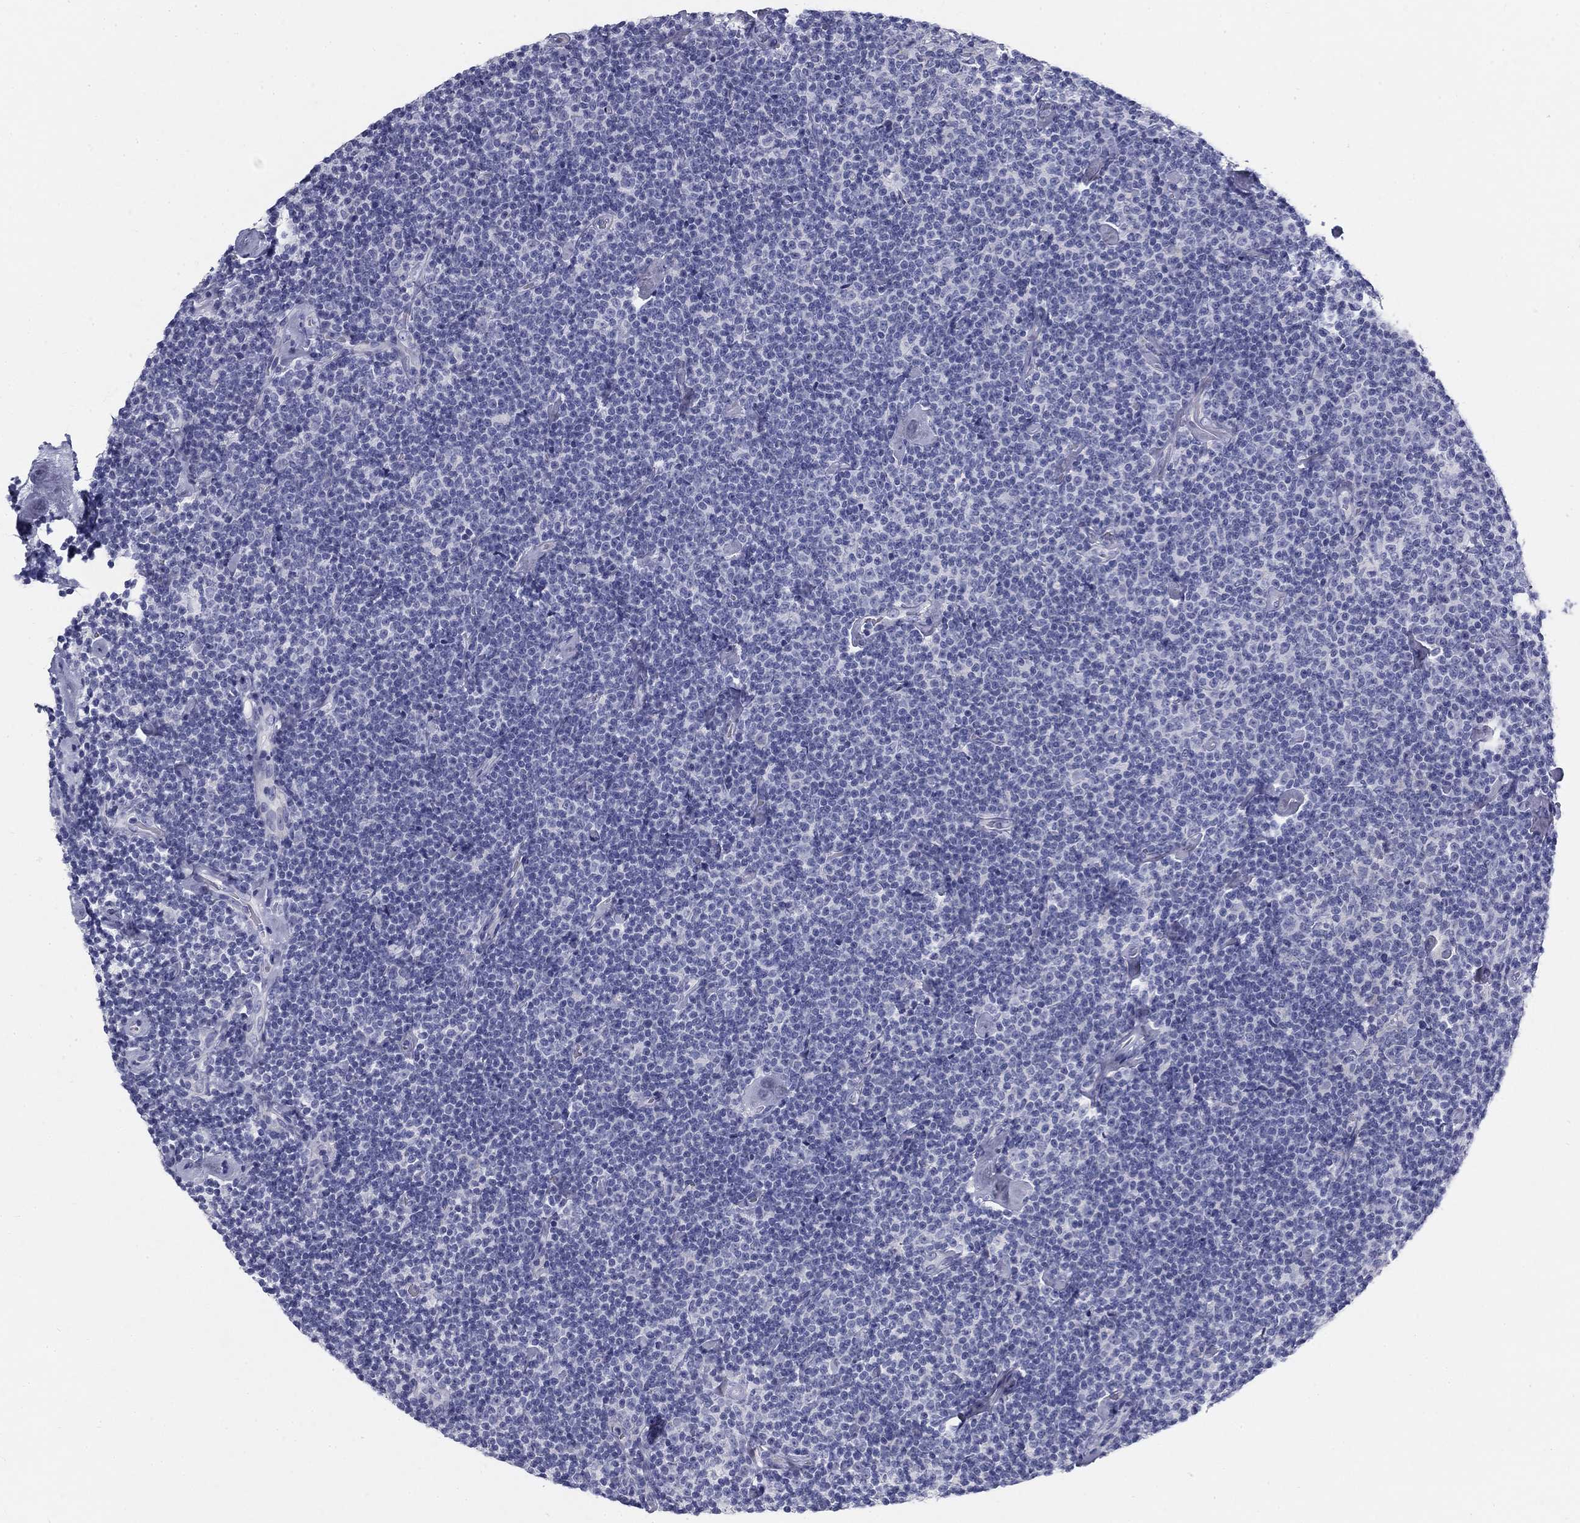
{"staining": {"intensity": "negative", "quantity": "none", "location": "none"}, "tissue": "lymphoma", "cell_type": "Tumor cells", "image_type": "cancer", "snomed": [{"axis": "morphology", "description": "Malignant lymphoma, non-Hodgkin's type, Low grade"}, {"axis": "topography", "description": "Lymph node"}], "caption": "Immunohistochemistry micrograph of neoplastic tissue: human lymphoma stained with DAB reveals no significant protein expression in tumor cells.", "gene": "GALNTL5", "patient": {"sex": "male", "age": 81}}